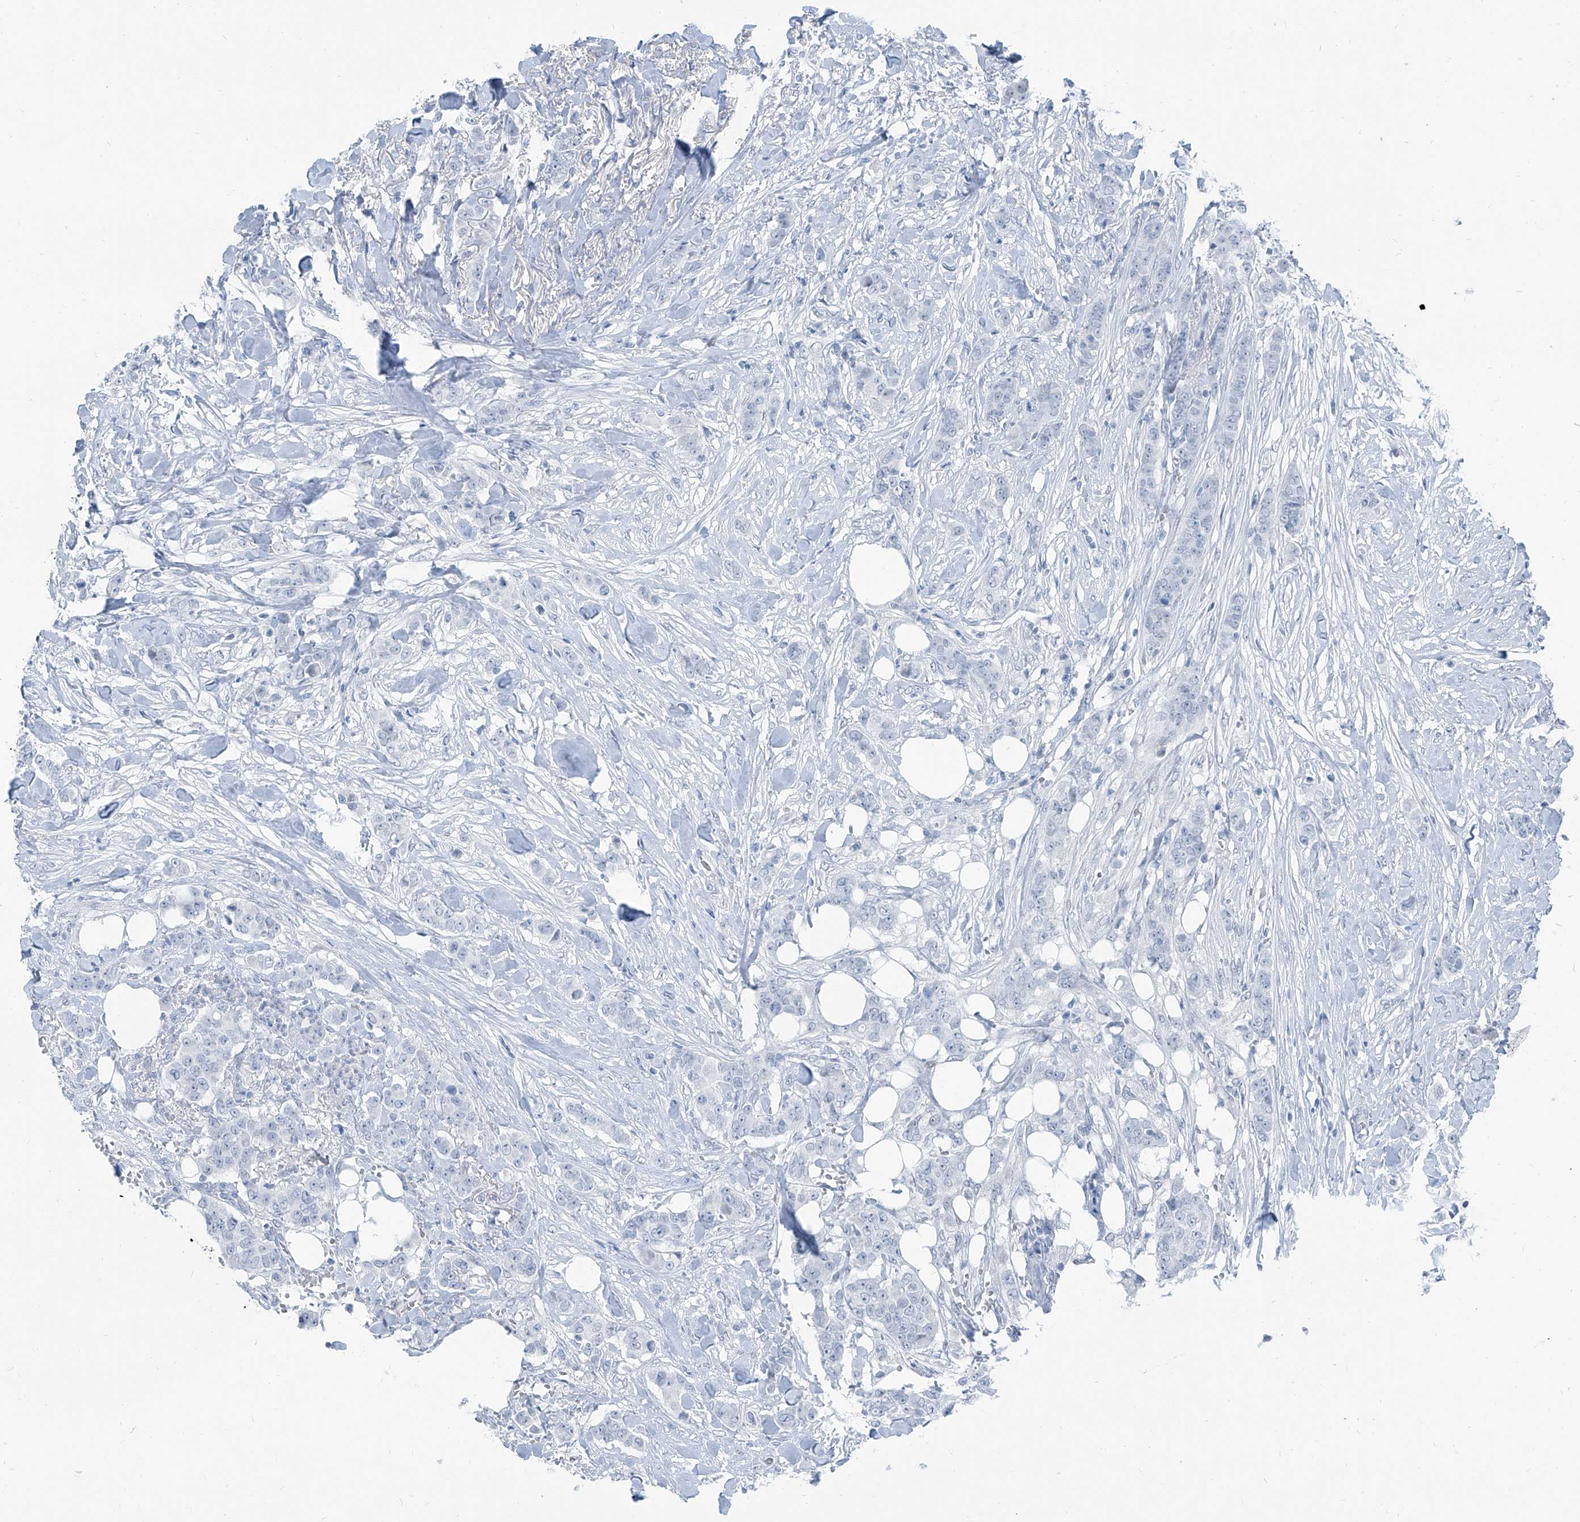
{"staining": {"intensity": "negative", "quantity": "none", "location": "none"}, "tissue": "breast cancer", "cell_type": "Tumor cells", "image_type": "cancer", "snomed": [{"axis": "morphology", "description": "Duct carcinoma"}, {"axis": "topography", "description": "Breast"}], "caption": "This image is of breast infiltrating ductal carcinoma stained with IHC to label a protein in brown with the nuclei are counter-stained blue. There is no staining in tumor cells.", "gene": "RGN", "patient": {"sex": "female", "age": 40}}